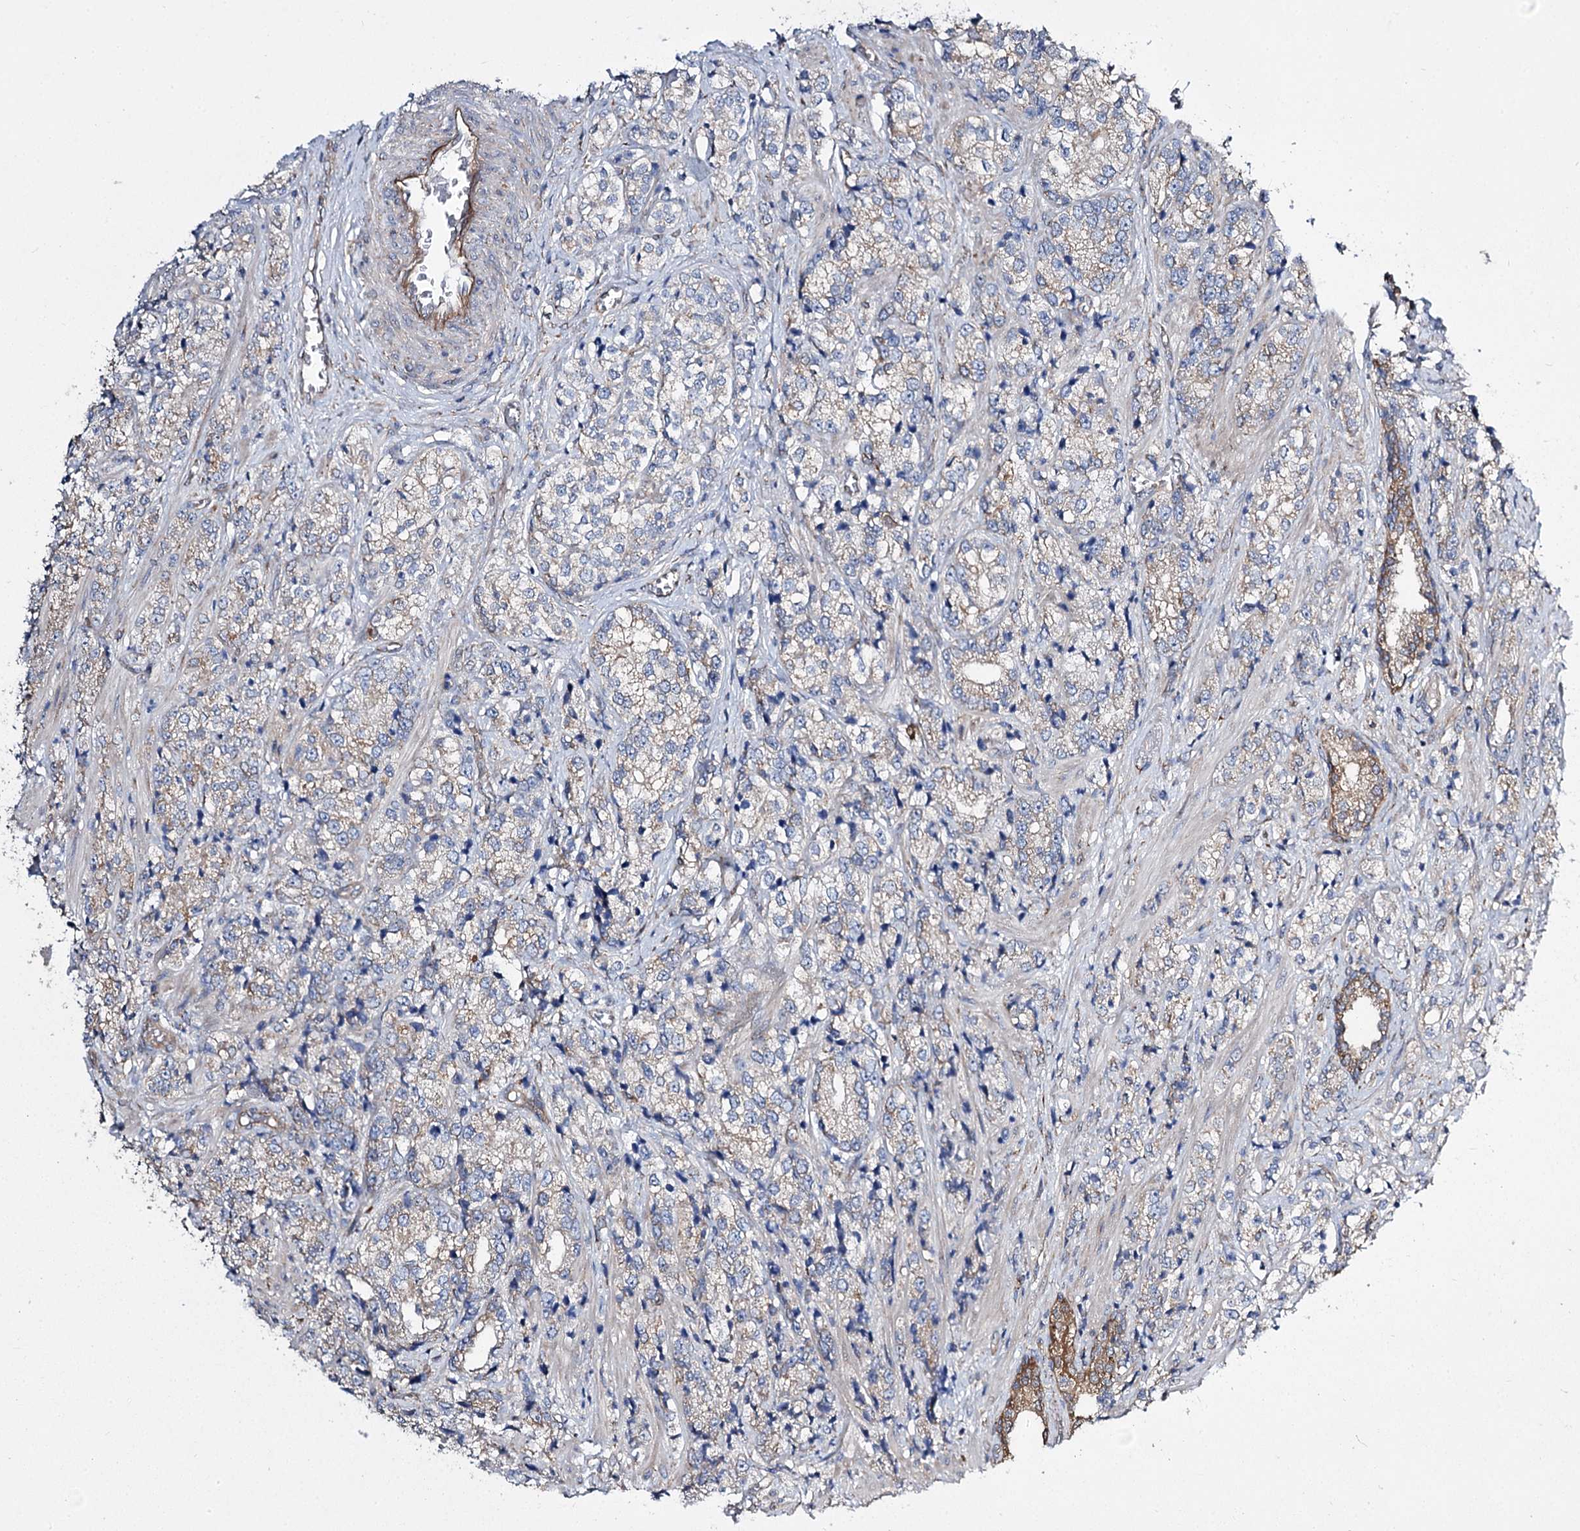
{"staining": {"intensity": "negative", "quantity": "none", "location": "none"}, "tissue": "prostate cancer", "cell_type": "Tumor cells", "image_type": "cancer", "snomed": [{"axis": "morphology", "description": "Adenocarcinoma, High grade"}, {"axis": "topography", "description": "Prostate"}], "caption": "Tumor cells are negative for protein expression in human prostate cancer (high-grade adenocarcinoma).", "gene": "RMDN2", "patient": {"sex": "male", "age": 69}}